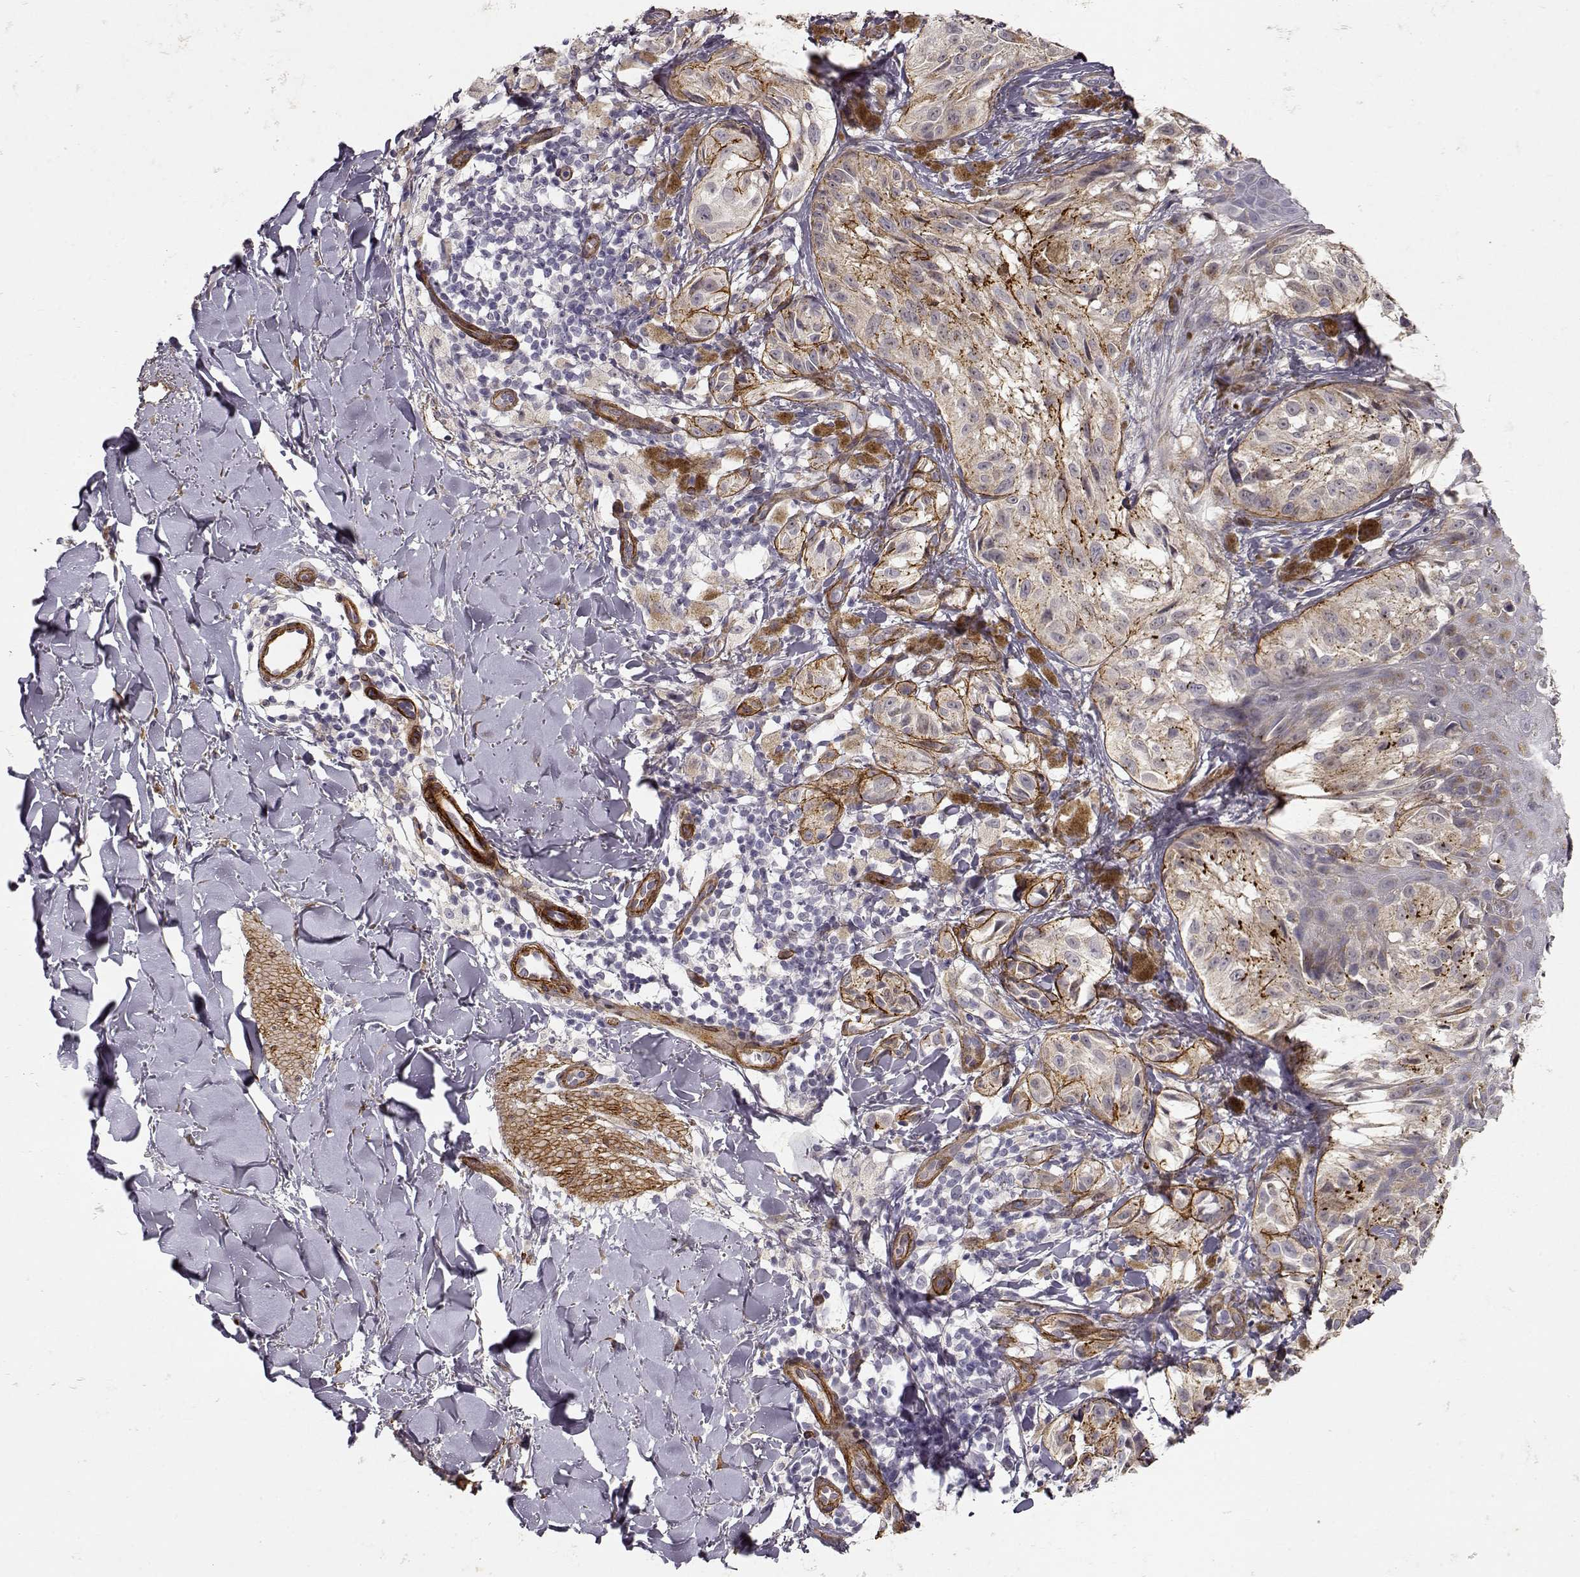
{"staining": {"intensity": "moderate", "quantity": "<25%", "location": "cytoplasmic/membranous"}, "tissue": "melanoma", "cell_type": "Tumor cells", "image_type": "cancer", "snomed": [{"axis": "morphology", "description": "Malignant melanoma, NOS"}, {"axis": "topography", "description": "Skin"}], "caption": "A low amount of moderate cytoplasmic/membranous positivity is identified in approximately <25% of tumor cells in melanoma tissue.", "gene": "LAMC1", "patient": {"sex": "male", "age": 36}}